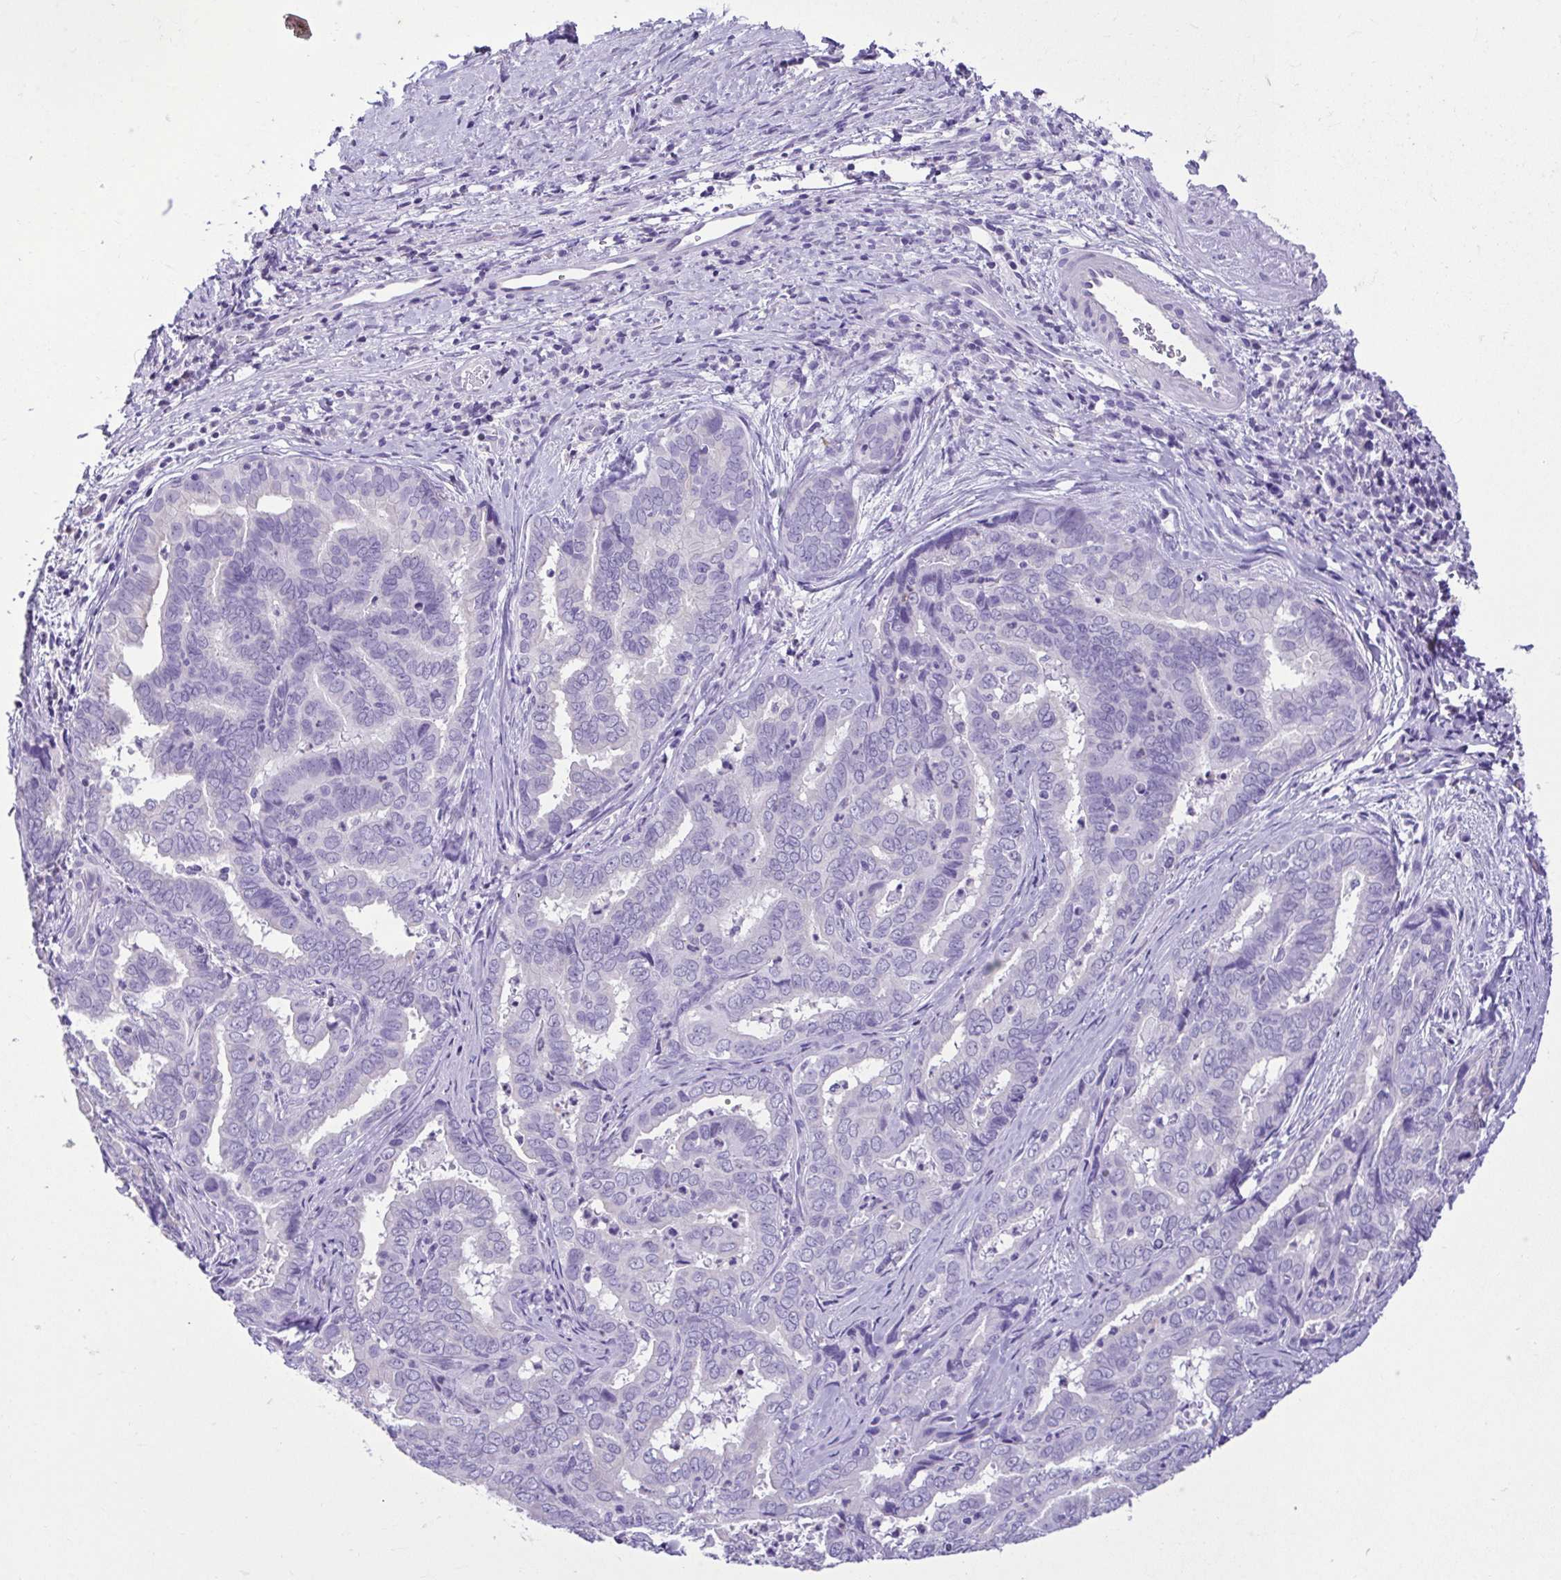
{"staining": {"intensity": "negative", "quantity": "none", "location": "none"}, "tissue": "liver cancer", "cell_type": "Tumor cells", "image_type": "cancer", "snomed": [{"axis": "morphology", "description": "Cholangiocarcinoma"}, {"axis": "topography", "description": "Liver"}], "caption": "Immunohistochemical staining of cholangiocarcinoma (liver) demonstrates no significant staining in tumor cells. (Immunohistochemistry, brightfield microscopy, high magnification).", "gene": "CBY2", "patient": {"sex": "female", "age": 64}}